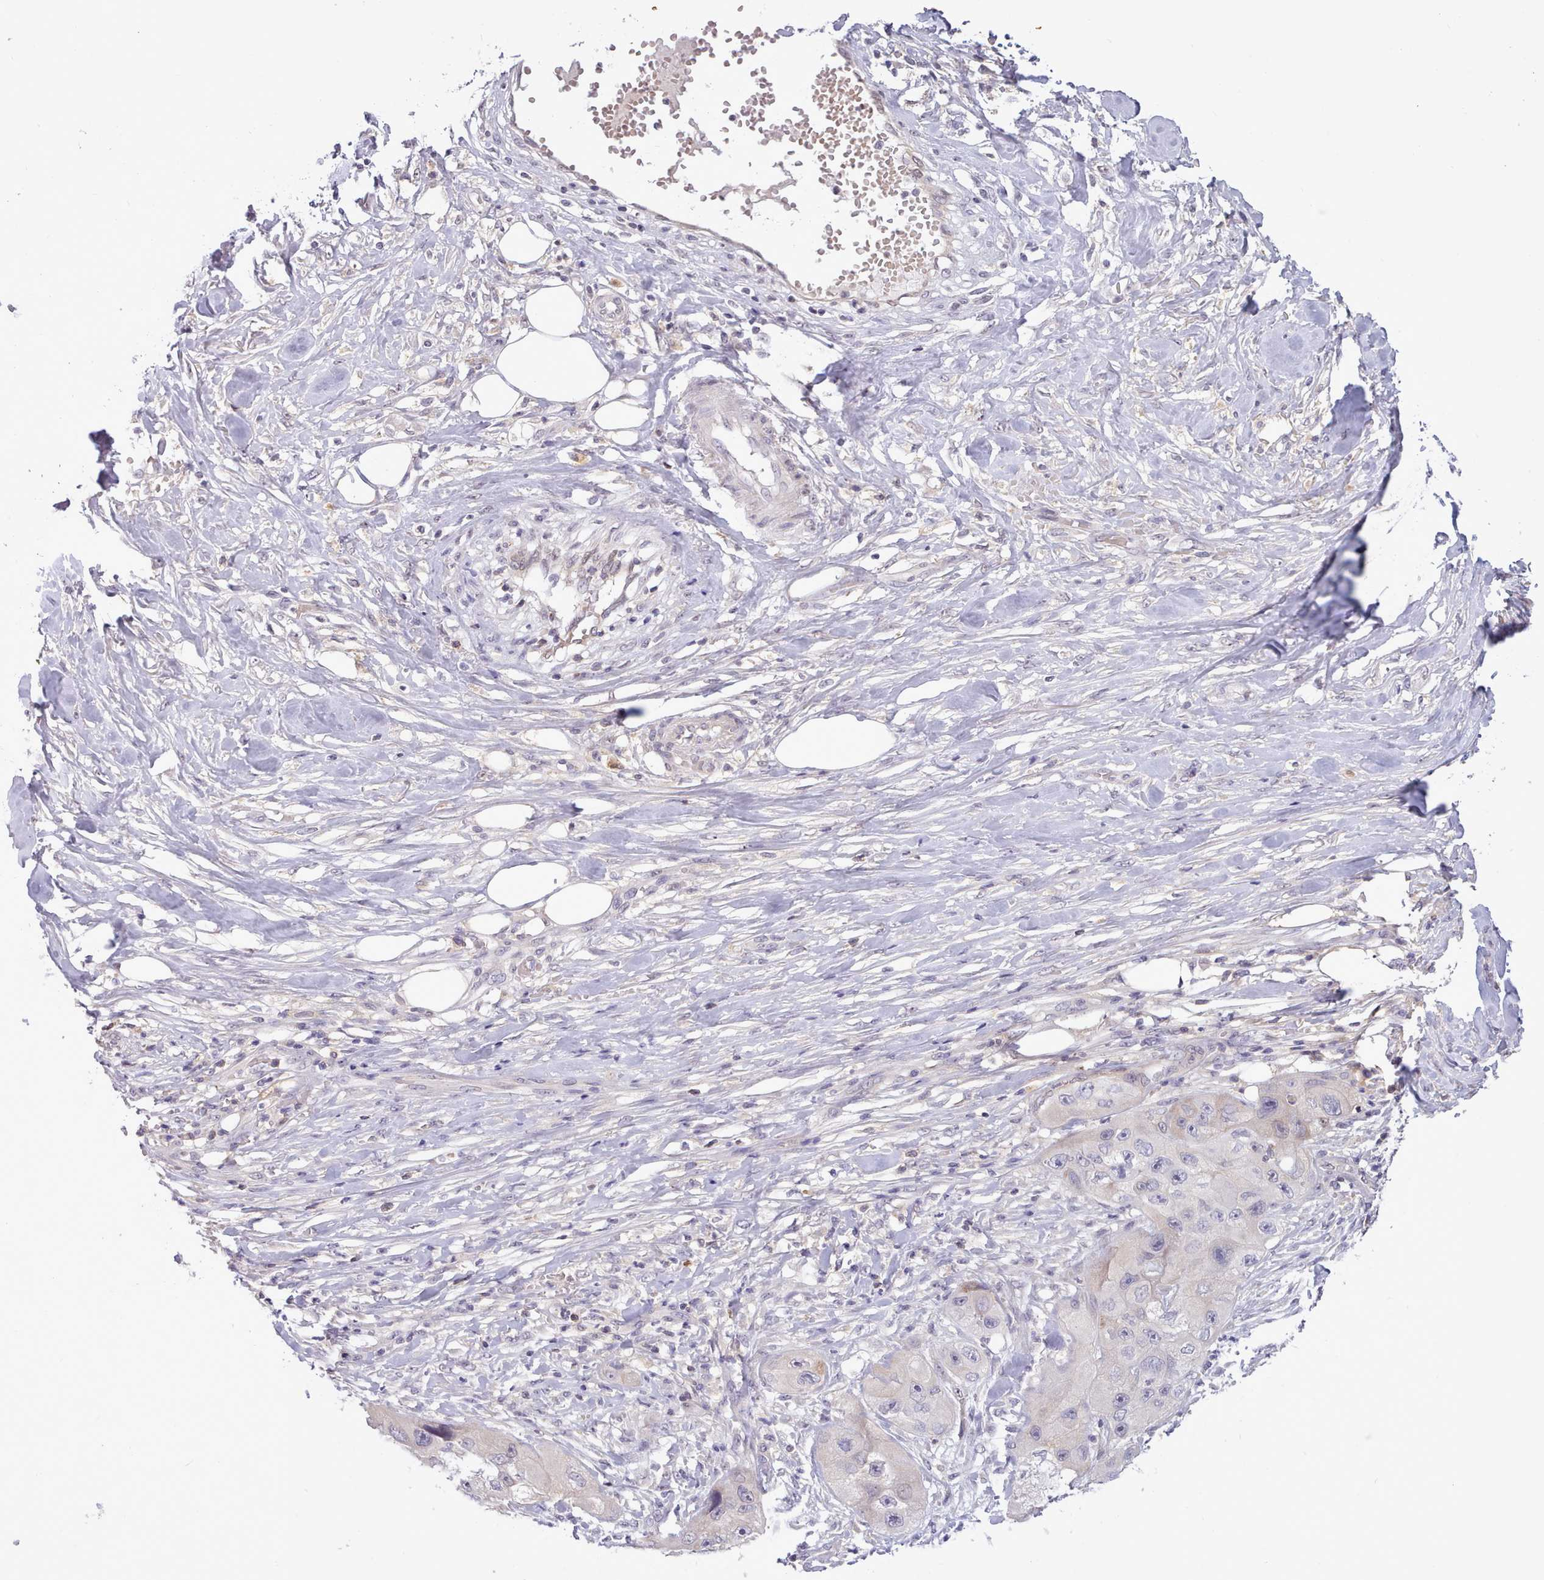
{"staining": {"intensity": "negative", "quantity": "none", "location": "none"}, "tissue": "skin cancer", "cell_type": "Tumor cells", "image_type": "cancer", "snomed": [{"axis": "morphology", "description": "Squamous cell carcinoma, NOS"}, {"axis": "topography", "description": "Skin"}, {"axis": "topography", "description": "Subcutis"}], "caption": "Immunohistochemistry (IHC) histopathology image of human skin cancer stained for a protein (brown), which shows no positivity in tumor cells.", "gene": "ARL17A", "patient": {"sex": "male", "age": 73}}